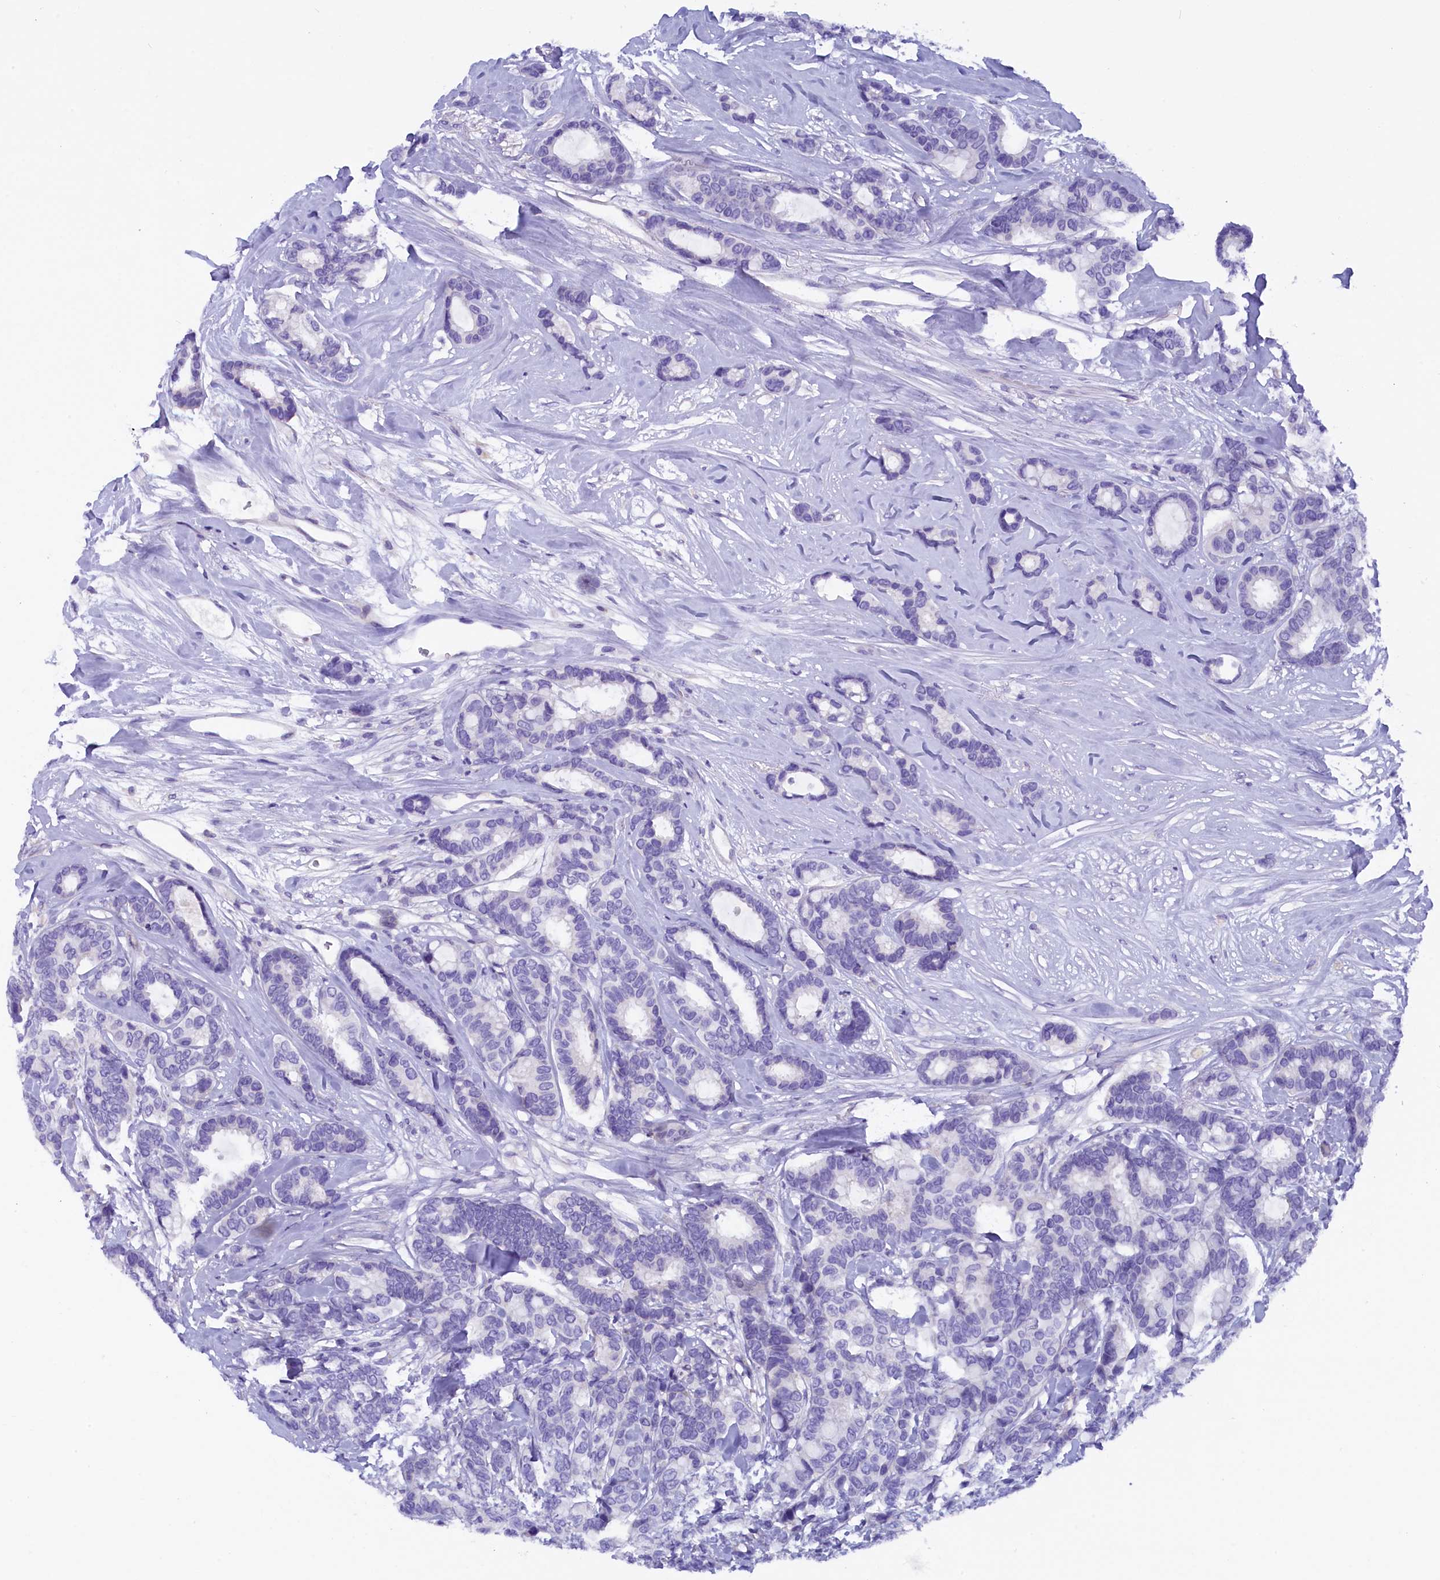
{"staining": {"intensity": "negative", "quantity": "none", "location": "none"}, "tissue": "breast cancer", "cell_type": "Tumor cells", "image_type": "cancer", "snomed": [{"axis": "morphology", "description": "Duct carcinoma"}, {"axis": "topography", "description": "Breast"}], "caption": "Immunohistochemical staining of human breast cancer (invasive ductal carcinoma) shows no significant staining in tumor cells.", "gene": "RTTN", "patient": {"sex": "female", "age": 87}}